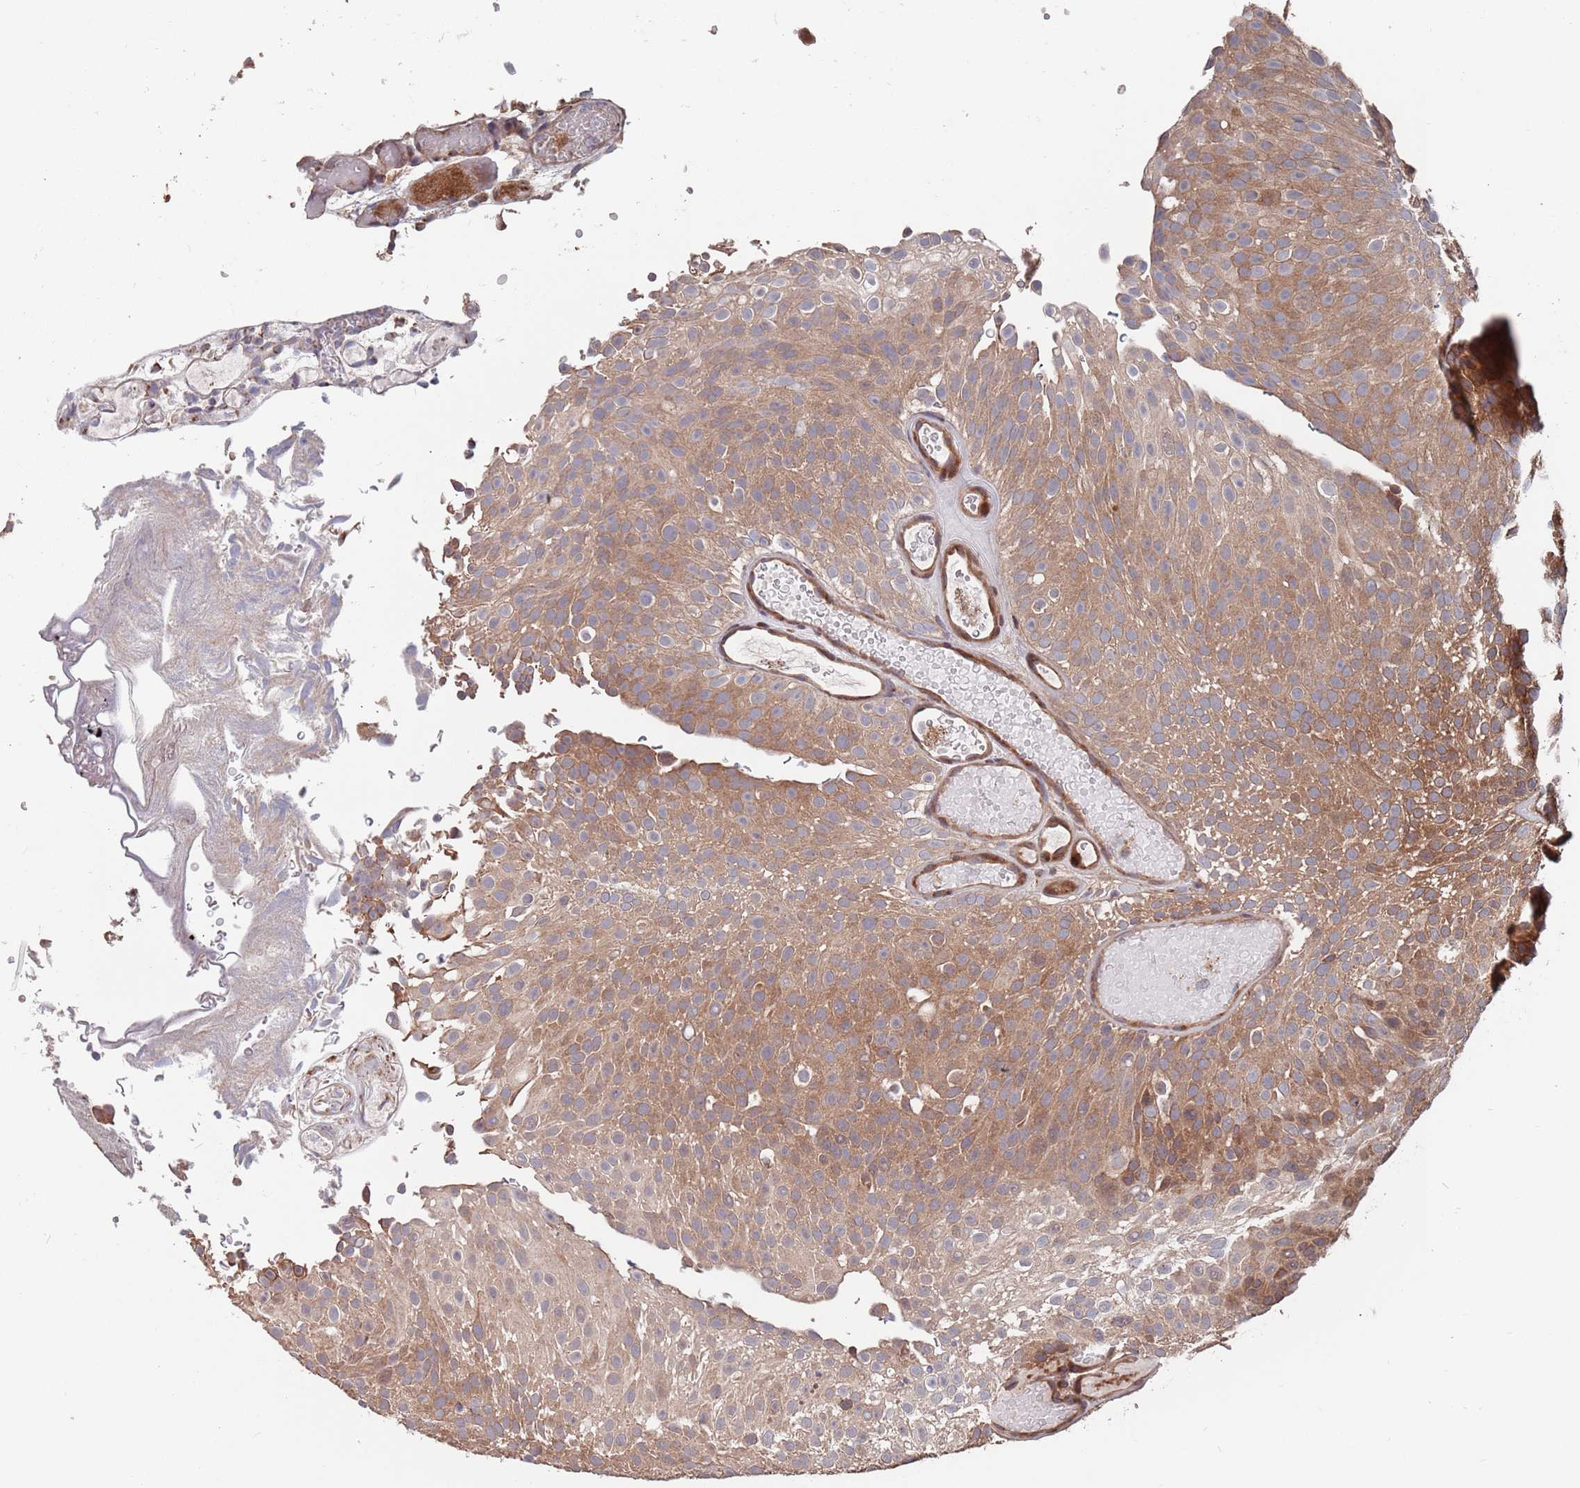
{"staining": {"intensity": "moderate", "quantity": ">75%", "location": "cytoplasmic/membranous"}, "tissue": "urothelial cancer", "cell_type": "Tumor cells", "image_type": "cancer", "snomed": [{"axis": "morphology", "description": "Urothelial carcinoma, Low grade"}, {"axis": "topography", "description": "Urinary bladder"}], "caption": "About >75% of tumor cells in low-grade urothelial carcinoma demonstrate moderate cytoplasmic/membranous protein expression as visualized by brown immunohistochemical staining.", "gene": "UNC45A", "patient": {"sex": "male", "age": 78}}